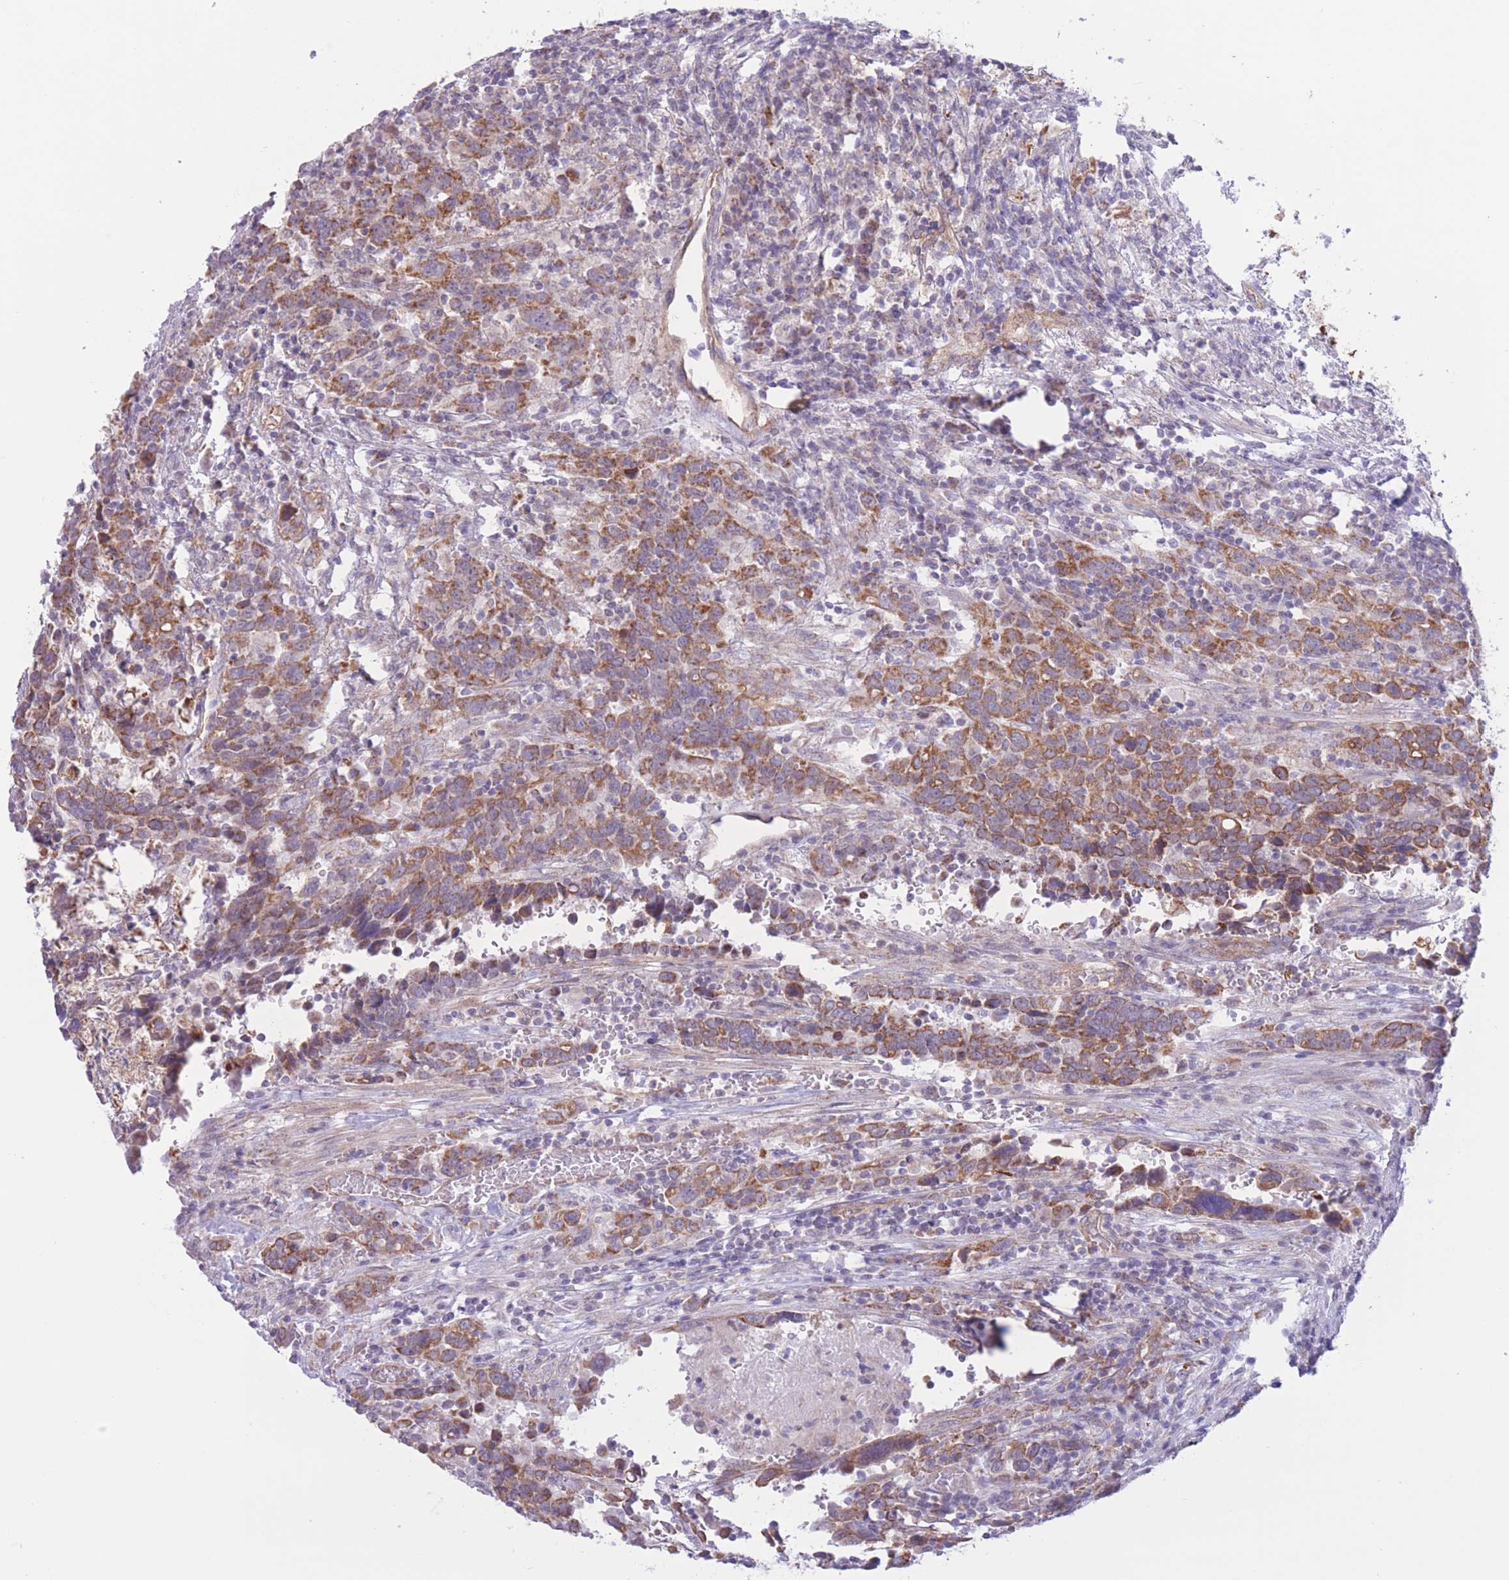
{"staining": {"intensity": "moderate", "quantity": ">75%", "location": "cytoplasmic/membranous"}, "tissue": "urothelial cancer", "cell_type": "Tumor cells", "image_type": "cancer", "snomed": [{"axis": "morphology", "description": "Urothelial carcinoma, High grade"}, {"axis": "topography", "description": "Urinary bladder"}], "caption": "Urothelial cancer stained with DAB IHC reveals medium levels of moderate cytoplasmic/membranous expression in approximately >75% of tumor cells. Immunohistochemistry (ihc) stains the protein in brown and the nuclei are stained blue.", "gene": "MRPS31", "patient": {"sex": "male", "age": 61}}